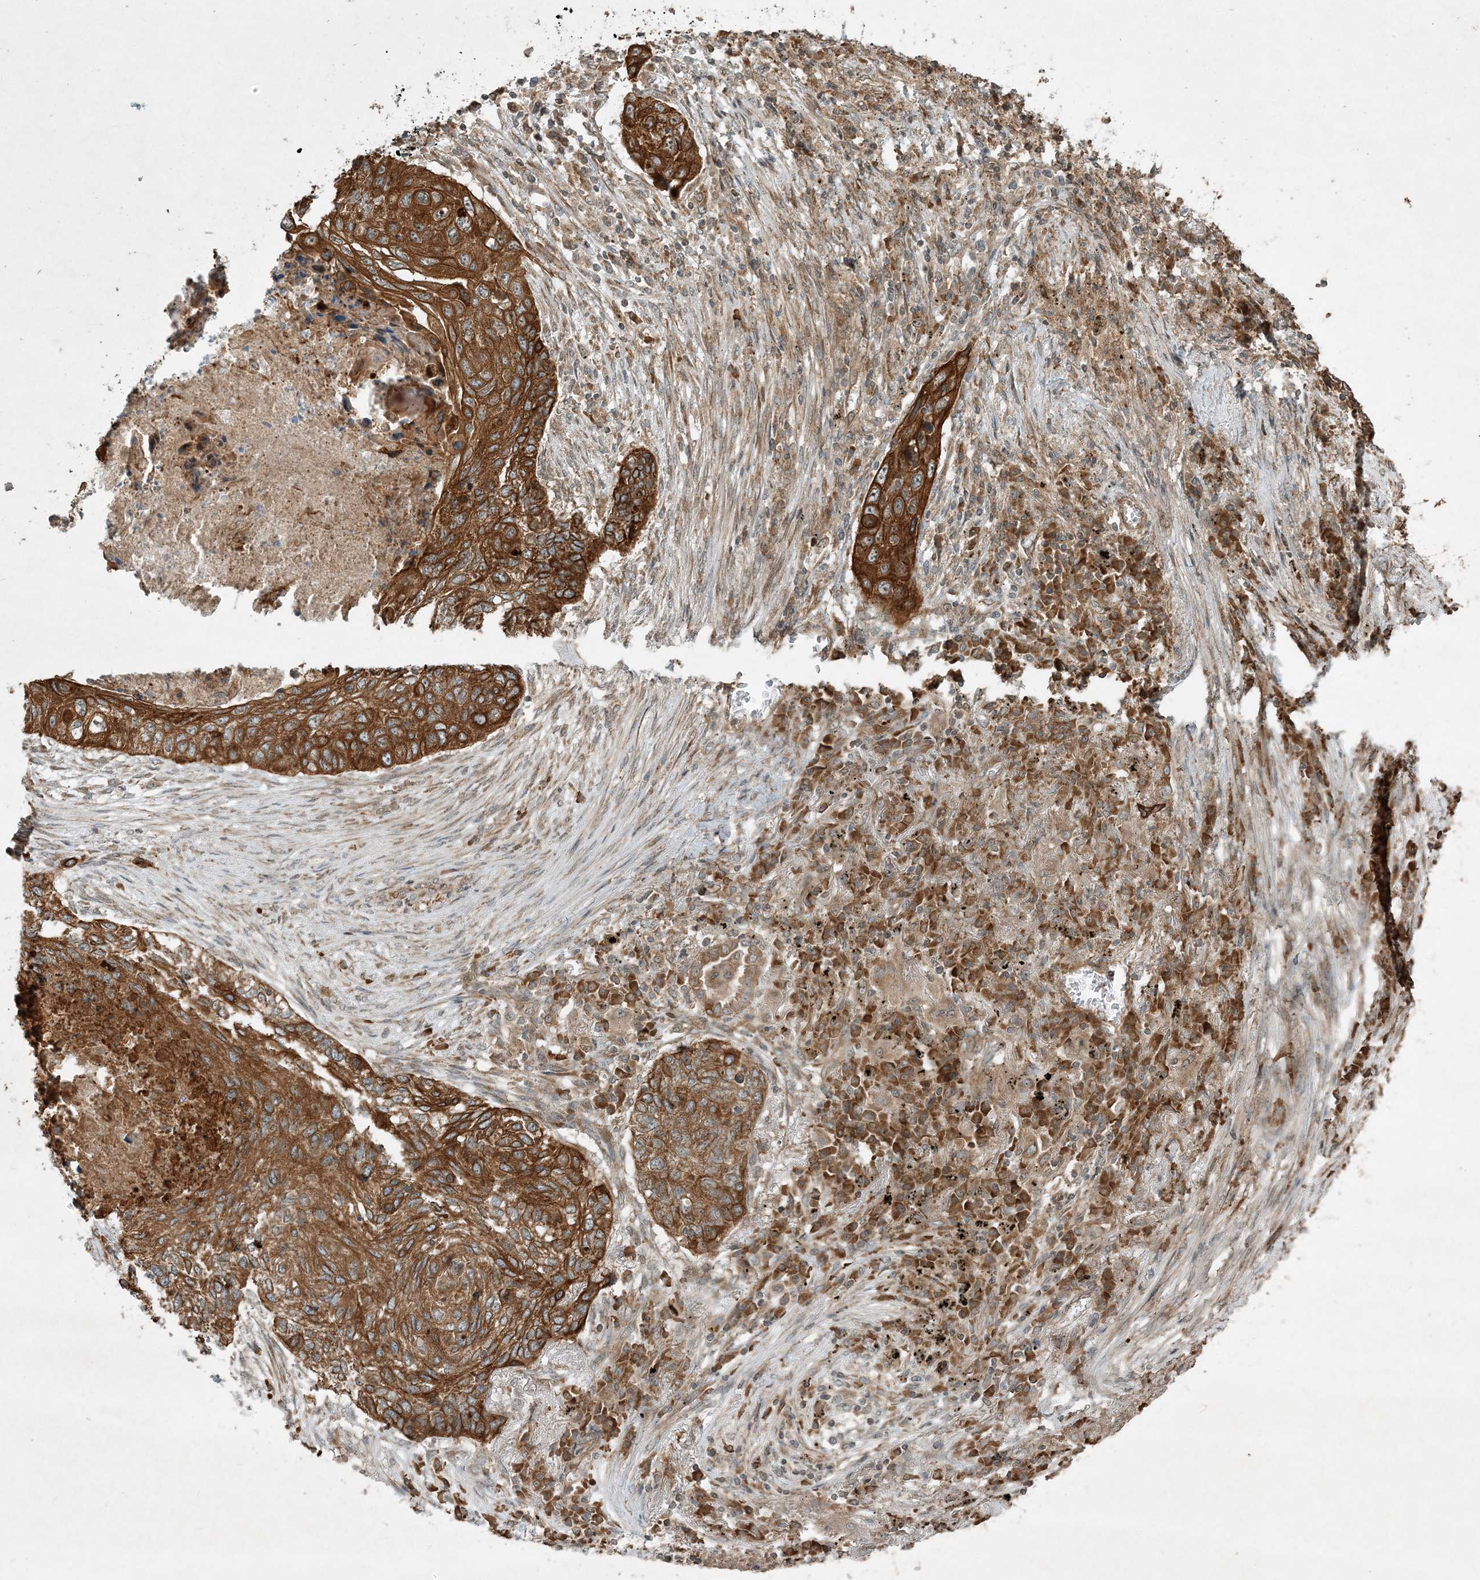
{"staining": {"intensity": "strong", "quantity": ">75%", "location": "cytoplasmic/membranous"}, "tissue": "lung cancer", "cell_type": "Tumor cells", "image_type": "cancer", "snomed": [{"axis": "morphology", "description": "Squamous cell carcinoma, NOS"}, {"axis": "topography", "description": "Lung"}], "caption": "Protein positivity by immunohistochemistry (IHC) demonstrates strong cytoplasmic/membranous staining in approximately >75% of tumor cells in lung squamous cell carcinoma.", "gene": "COMMD8", "patient": {"sex": "female", "age": 63}}